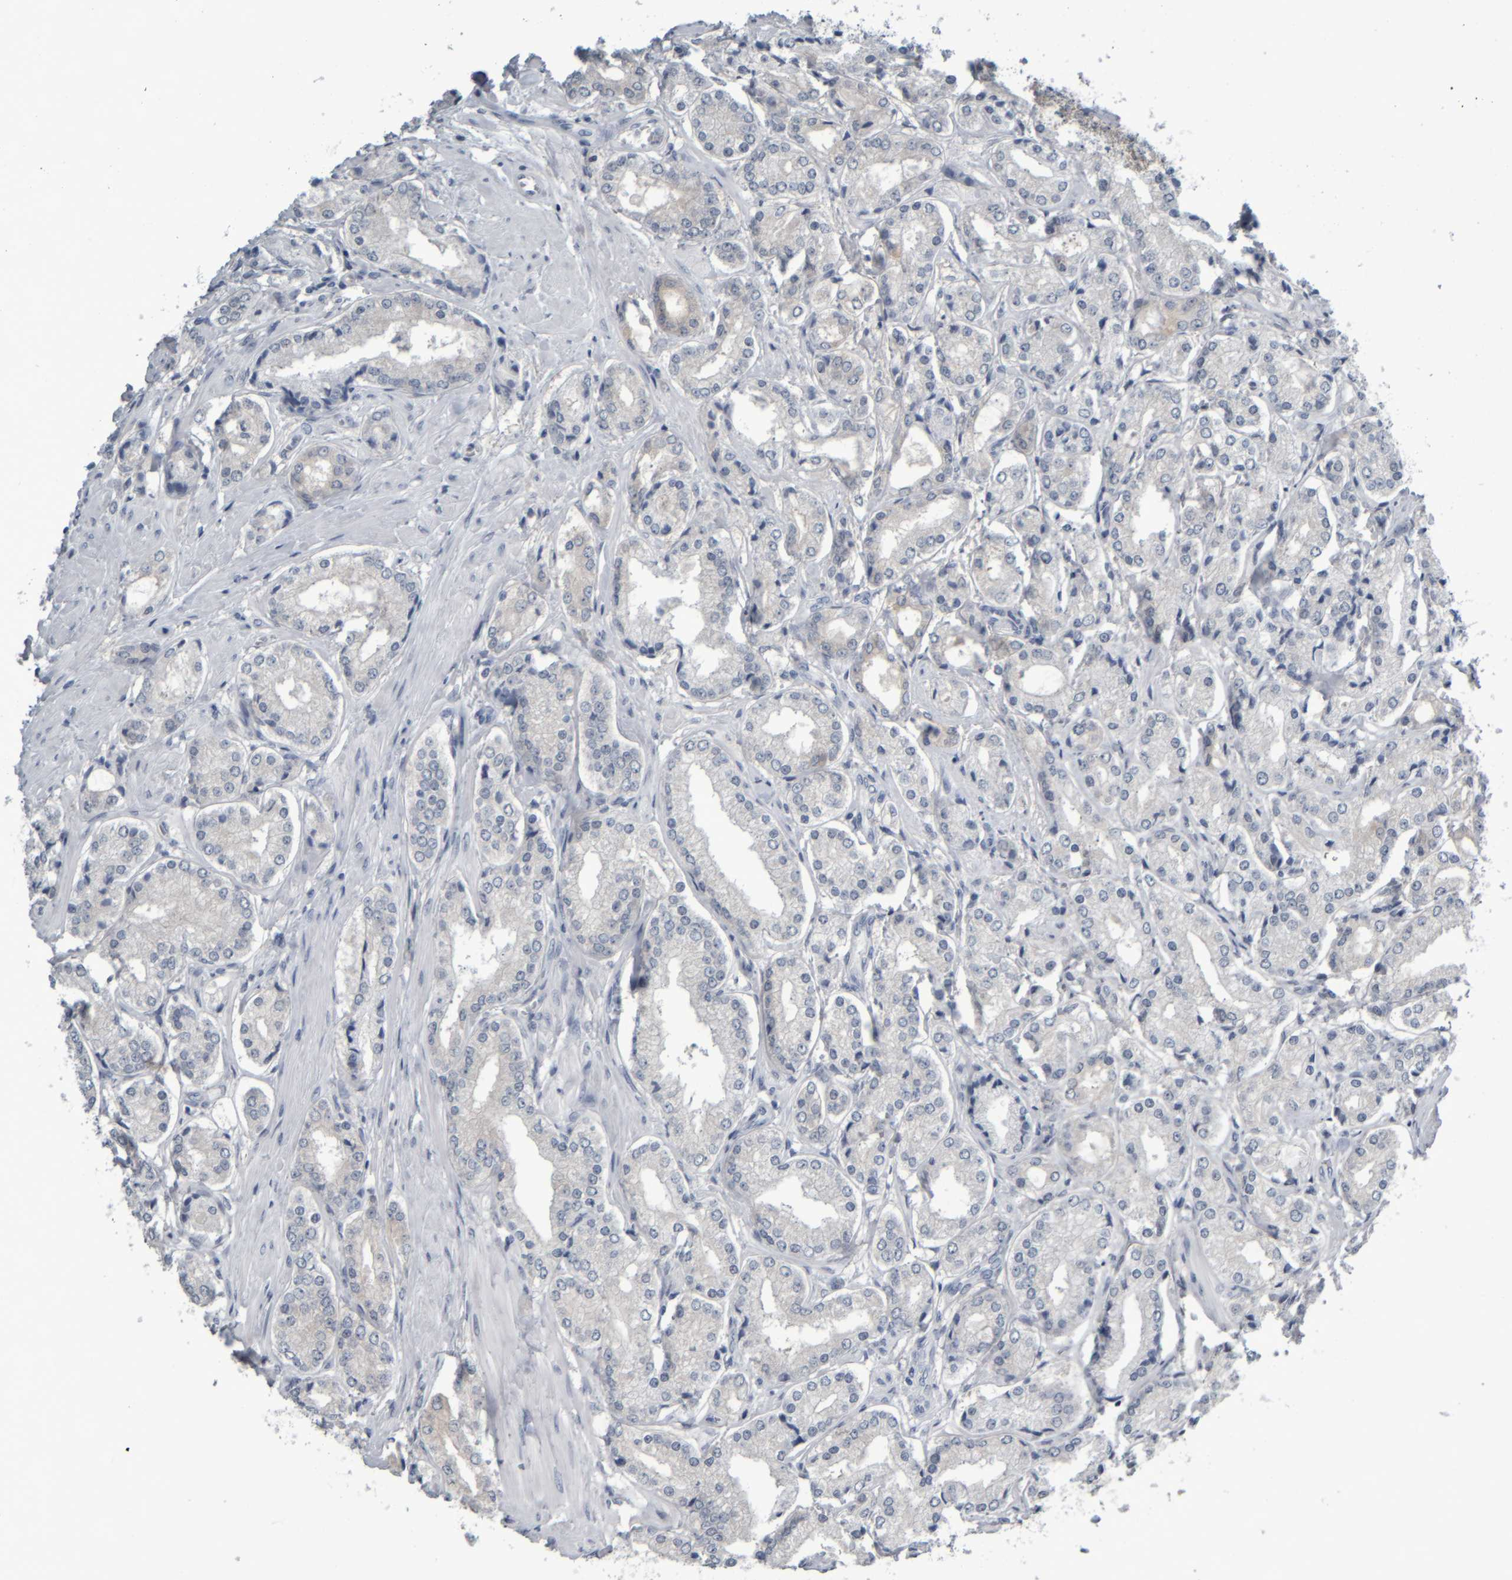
{"staining": {"intensity": "negative", "quantity": "none", "location": "none"}, "tissue": "prostate cancer", "cell_type": "Tumor cells", "image_type": "cancer", "snomed": [{"axis": "morphology", "description": "Adenocarcinoma, Low grade"}, {"axis": "topography", "description": "Prostate"}], "caption": "Immunohistochemistry photomicrograph of neoplastic tissue: prostate cancer (adenocarcinoma (low-grade)) stained with DAB exhibits no significant protein staining in tumor cells. (Immunohistochemistry, brightfield microscopy, high magnification).", "gene": "COL14A1", "patient": {"sex": "male", "age": 62}}